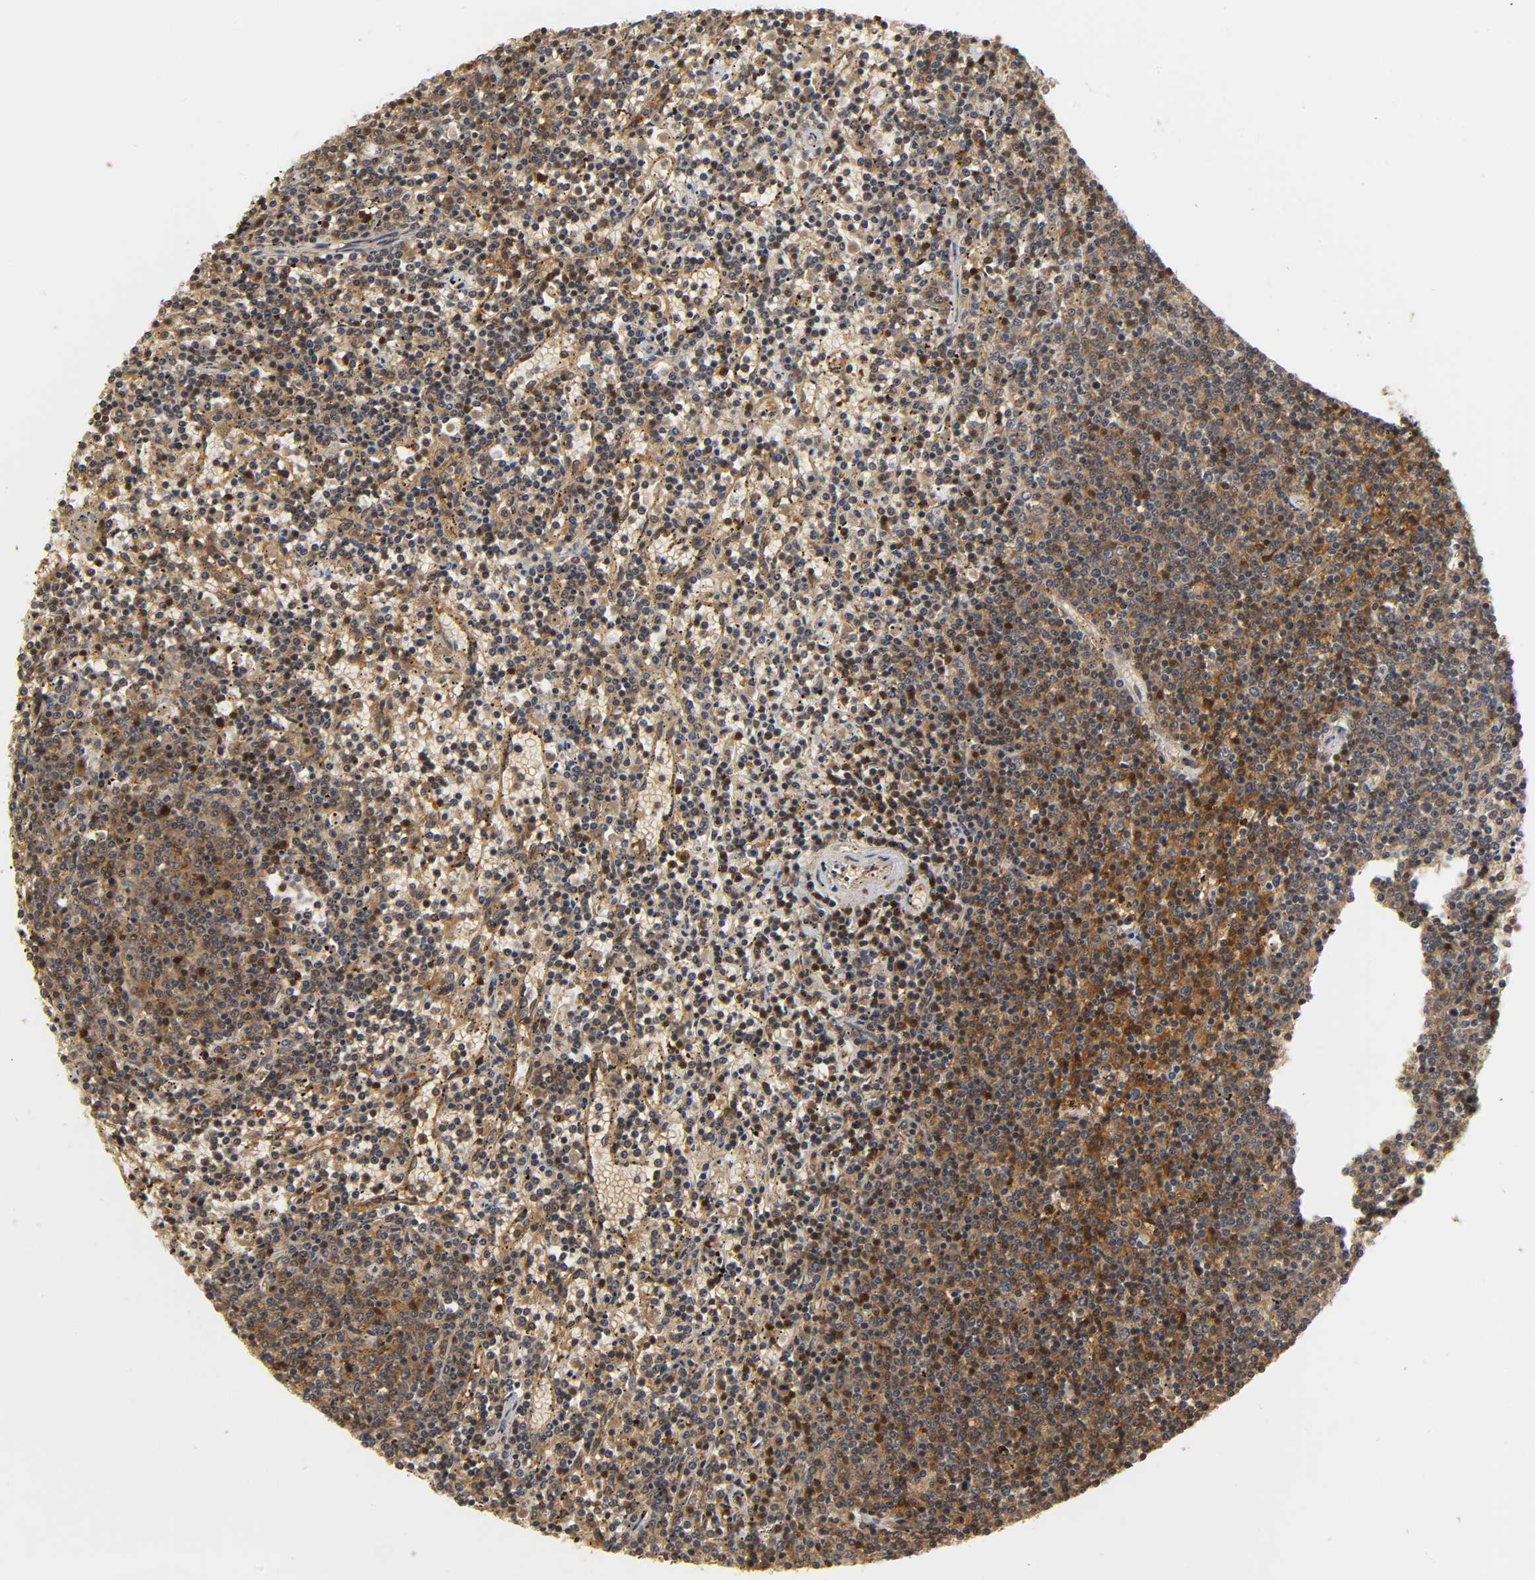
{"staining": {"intensity": "moderate", "quantity": ">75%", "location": "cytoplasmic/membranous"}, "tissue": "lymphoma", "cell_type": "Tumor cells", "image_type": "cancer", "snomed": [{"axis": "morphology", "description": "Malignant lymphoma, non-Hodgkin's type, Low grade"}, {"axis": "topography", "description": "Spleen"}], "caption": "Human low-grade malignant lymphoma, non-Hodgkin's type stained with a protein marker exhibits moderate staining in tumor cells.", "gene": "PARK7", "patient": {"sex": "female", "age": 50}}